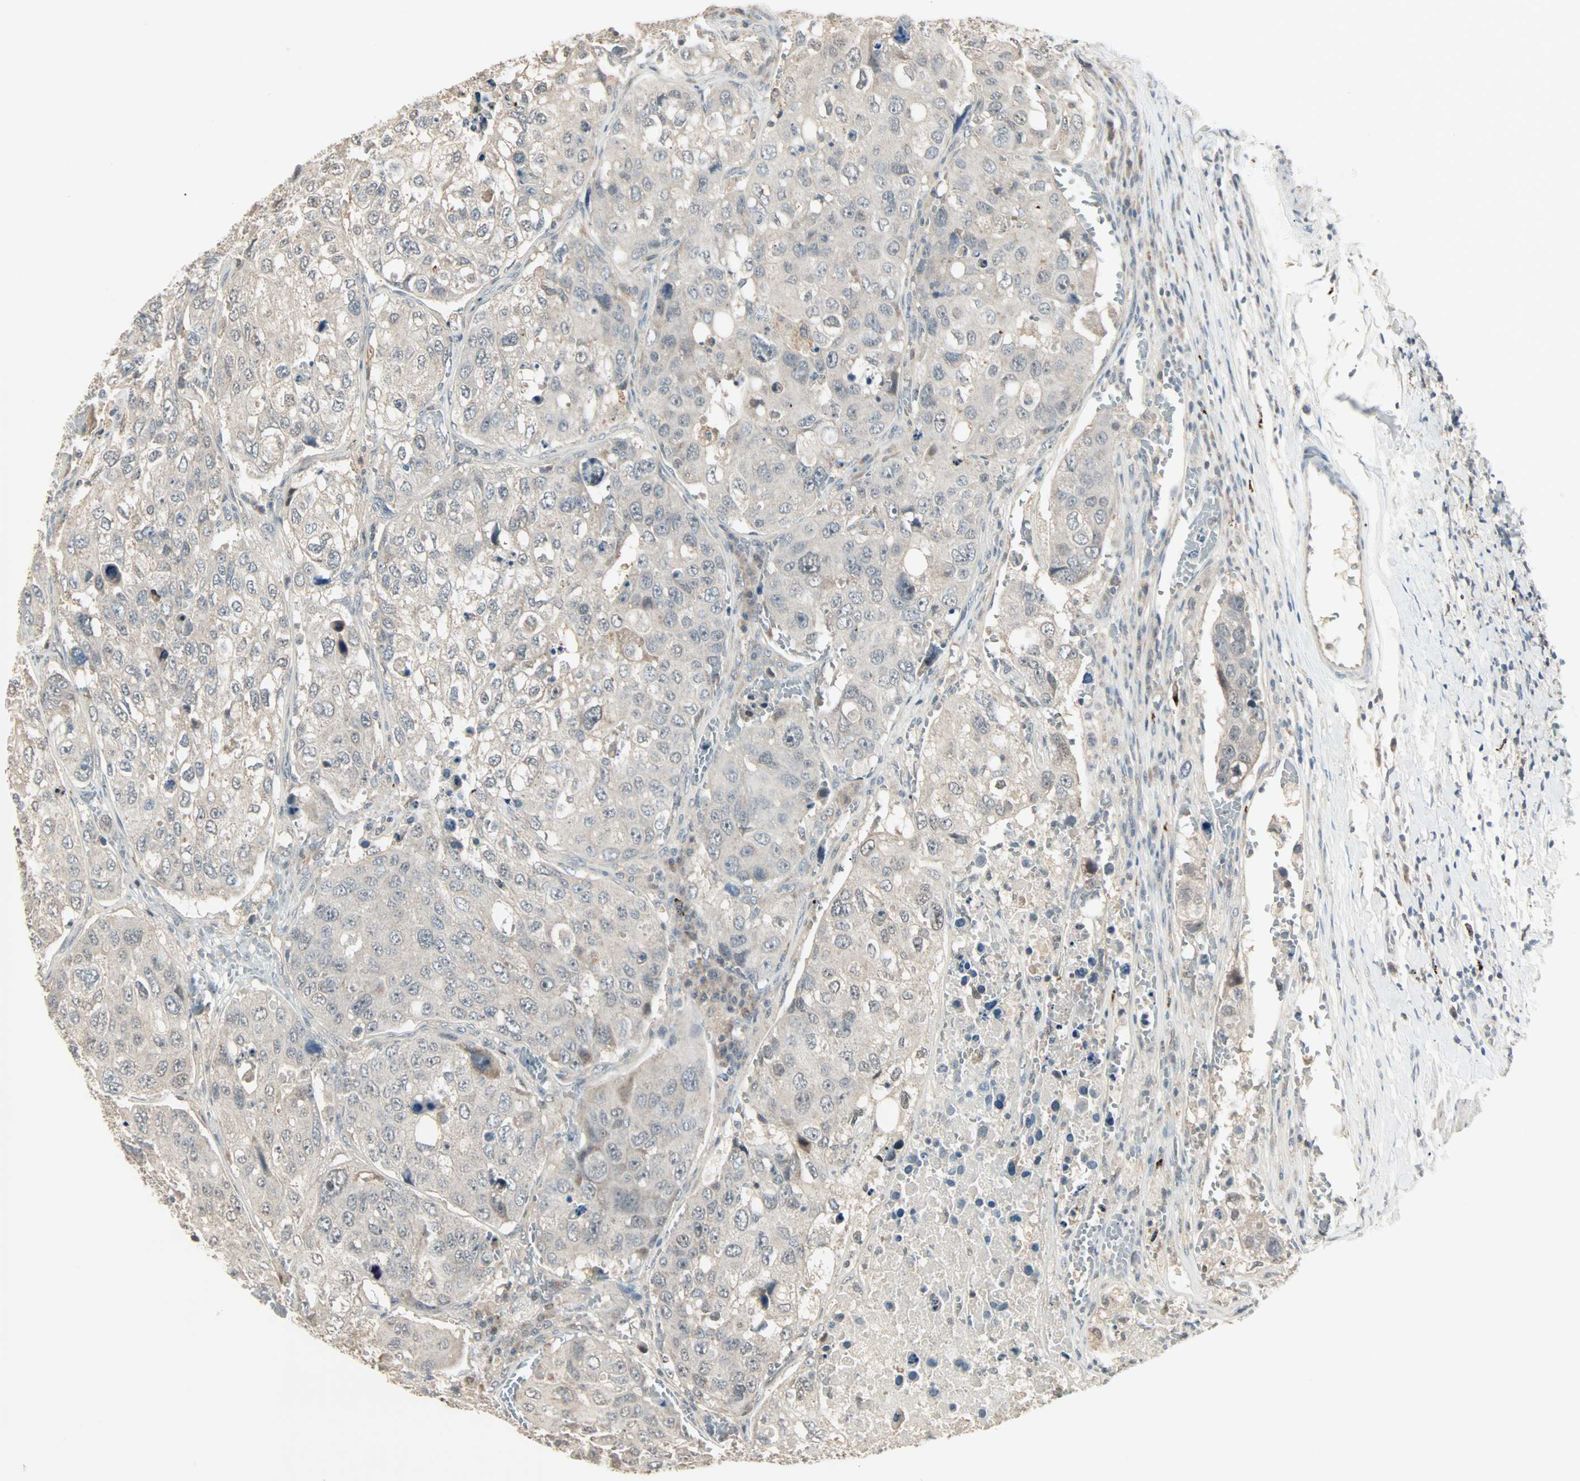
{"staining": {"intensity": "weak", "quantity": "25%-75%", "location": "cytoplasmic/membranous"}, "tissue": "urothelial cancer", "cell_type": "Tumor cells", "image_type": "cancer", "snomed": [{"axis": "morphology", "description": "Urothelial carcinoma, High grade"}, {"axis": "topography", "description": "Lymph node"}, {"axis": "topography", "description": "Urinary bladder"}], "caption": "An image showing weak cytoplasmic/membranous expression in approximately 25%-75% of tumor cells in urothelial carcinoma (high-grade), as visualized by brown immunohistochemical staining.", "gene": "KDM4A", "patient": {"sex": "male", "age": 51}}